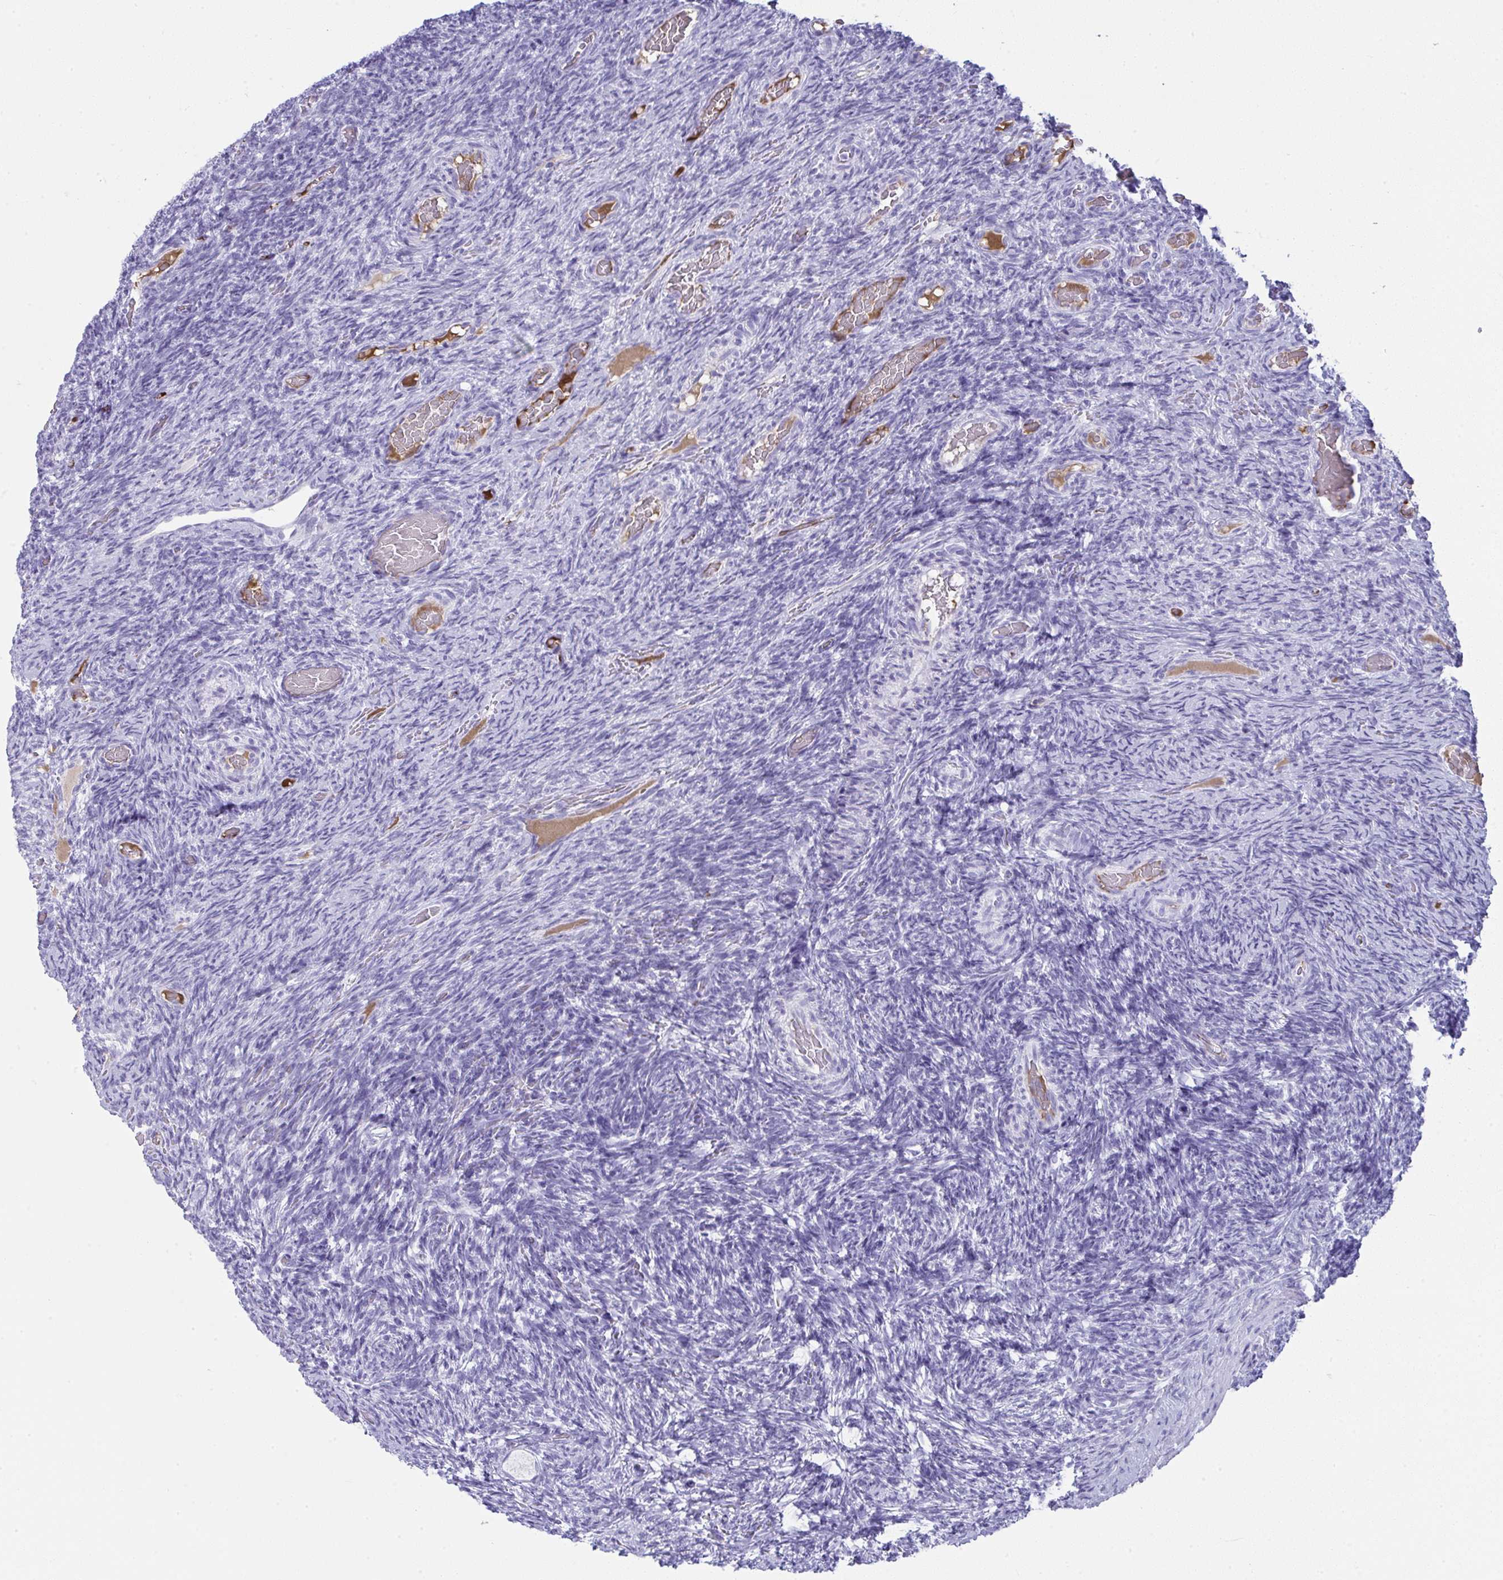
{"staining": {"intensity": "negative", "quantity": "none", "location": "none"}, "tissue": "ovary", "cell_type": "Ovarian stroma cells", "image_type": "normal", "snomed": [{"axis": "morphology", "description": "Normal tissue, NOS"}, {"axis": "topography", "description": "Ovary"}], "caption": "IHC image of benign ovary: human ovary stained with DAB shows no significant protein positivity in ovarian stroma cells. (DAB immunohistochemistry (IHC), high magnification).", "gene": "JCHAIN", "patient": {"sex": "female", "age": 34}}